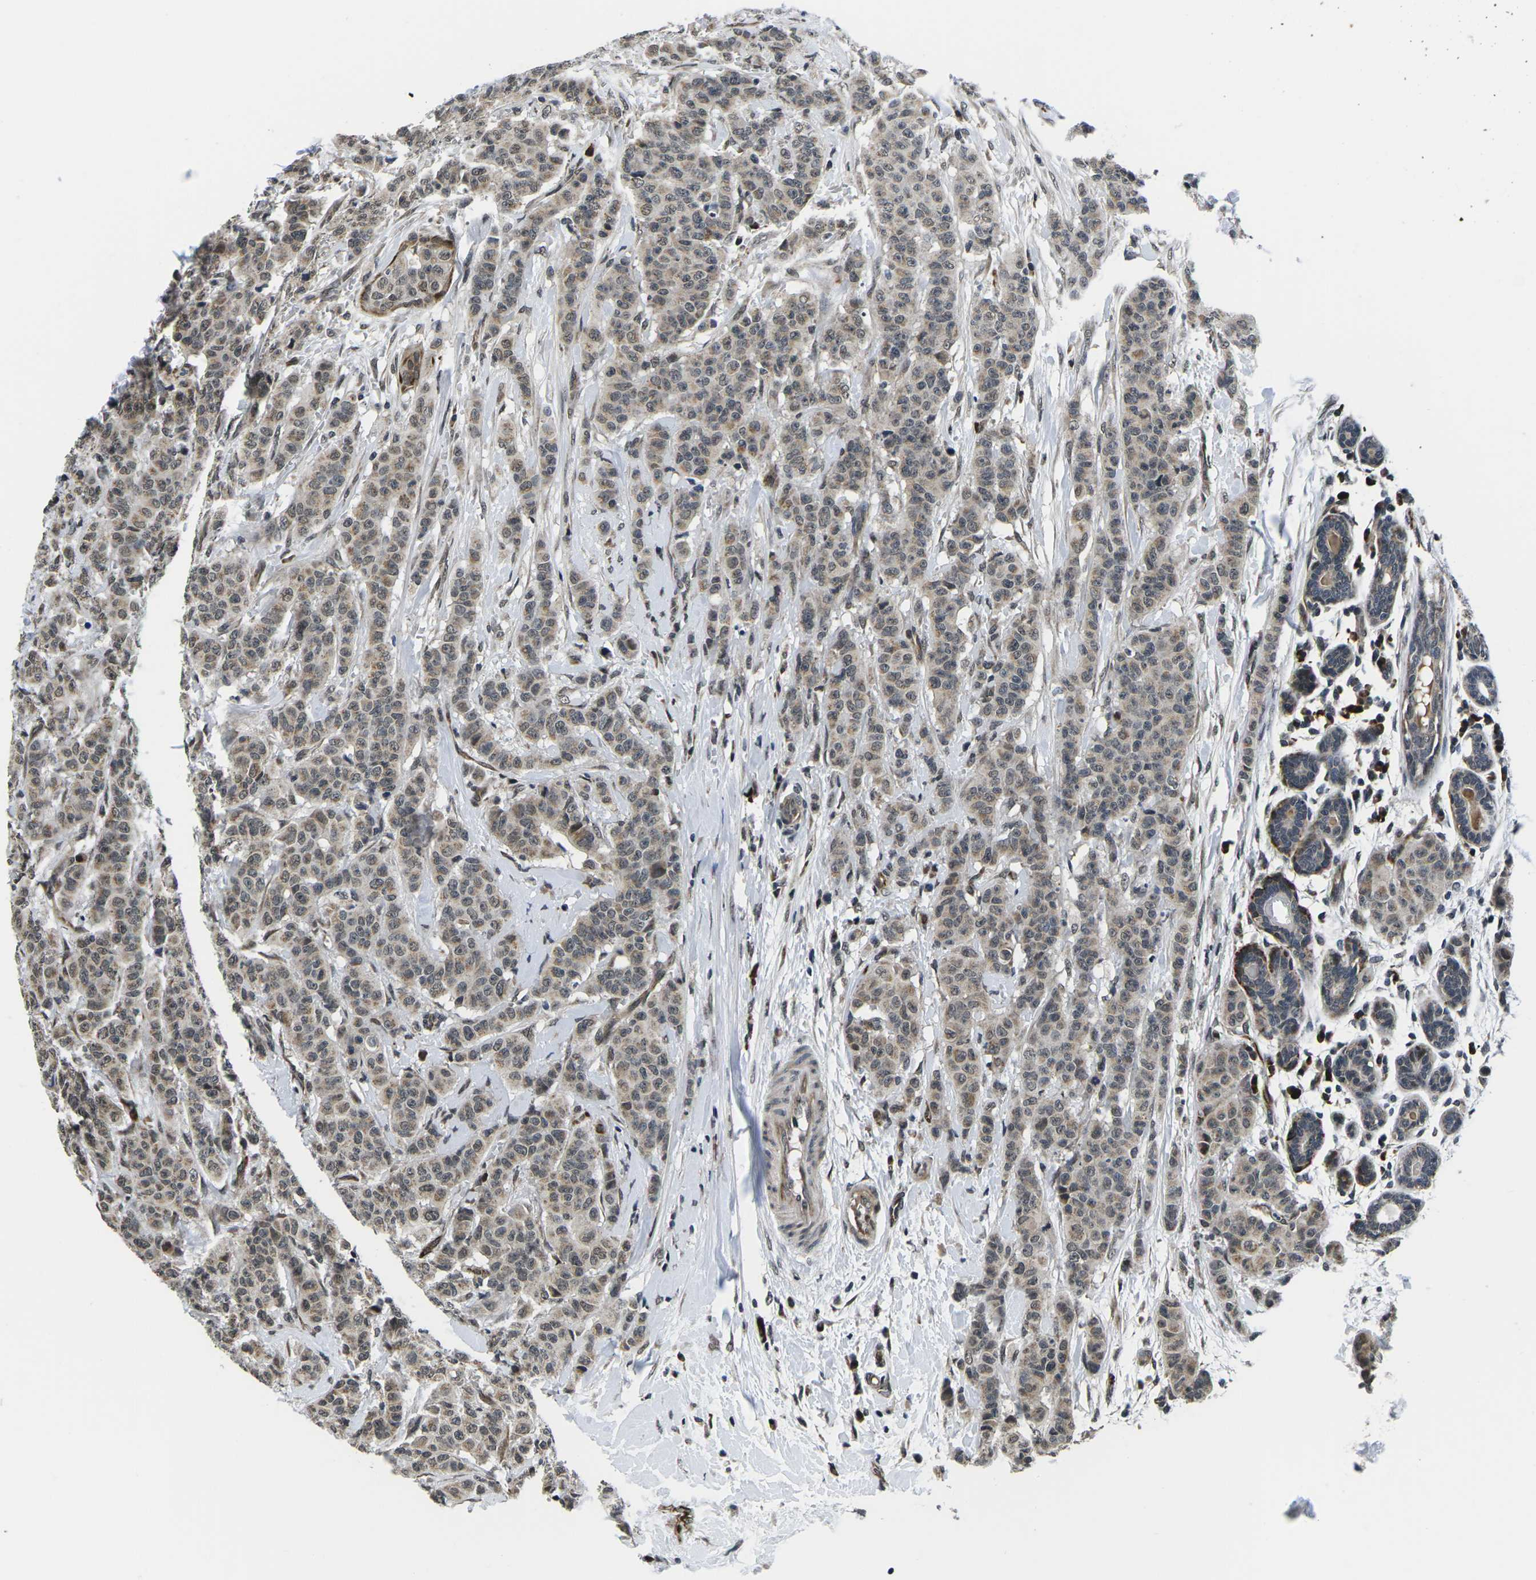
{"staining": {"intensity": "weak", "quantity": ">75%", "location": "cytoplasmic/membranous,nuclear"}, "tissue": "breast cancer", "cell_type": "Tumor cells", "image_type": "cancer", "snomed": [{"axis": "morphology", "description": "Normal tissue, NOS"}, {"axis": "morphology", "description": "Duct carcinoma"}, {"axis": "topography", "description": "Breast"}], "caption": "Breast cancer (infiltrating ductal carcinoma) tissue exhibits weak cytoplasmic/membranous and nuclear positivity in approximately >75% of tumor cells The staining was performed using DAB, with brown indicating positive protein expression. Nuclei are stained blue with hematoxylin.", "gene": "CCNE1", "patient": {"sex": "female", "age": 40}}